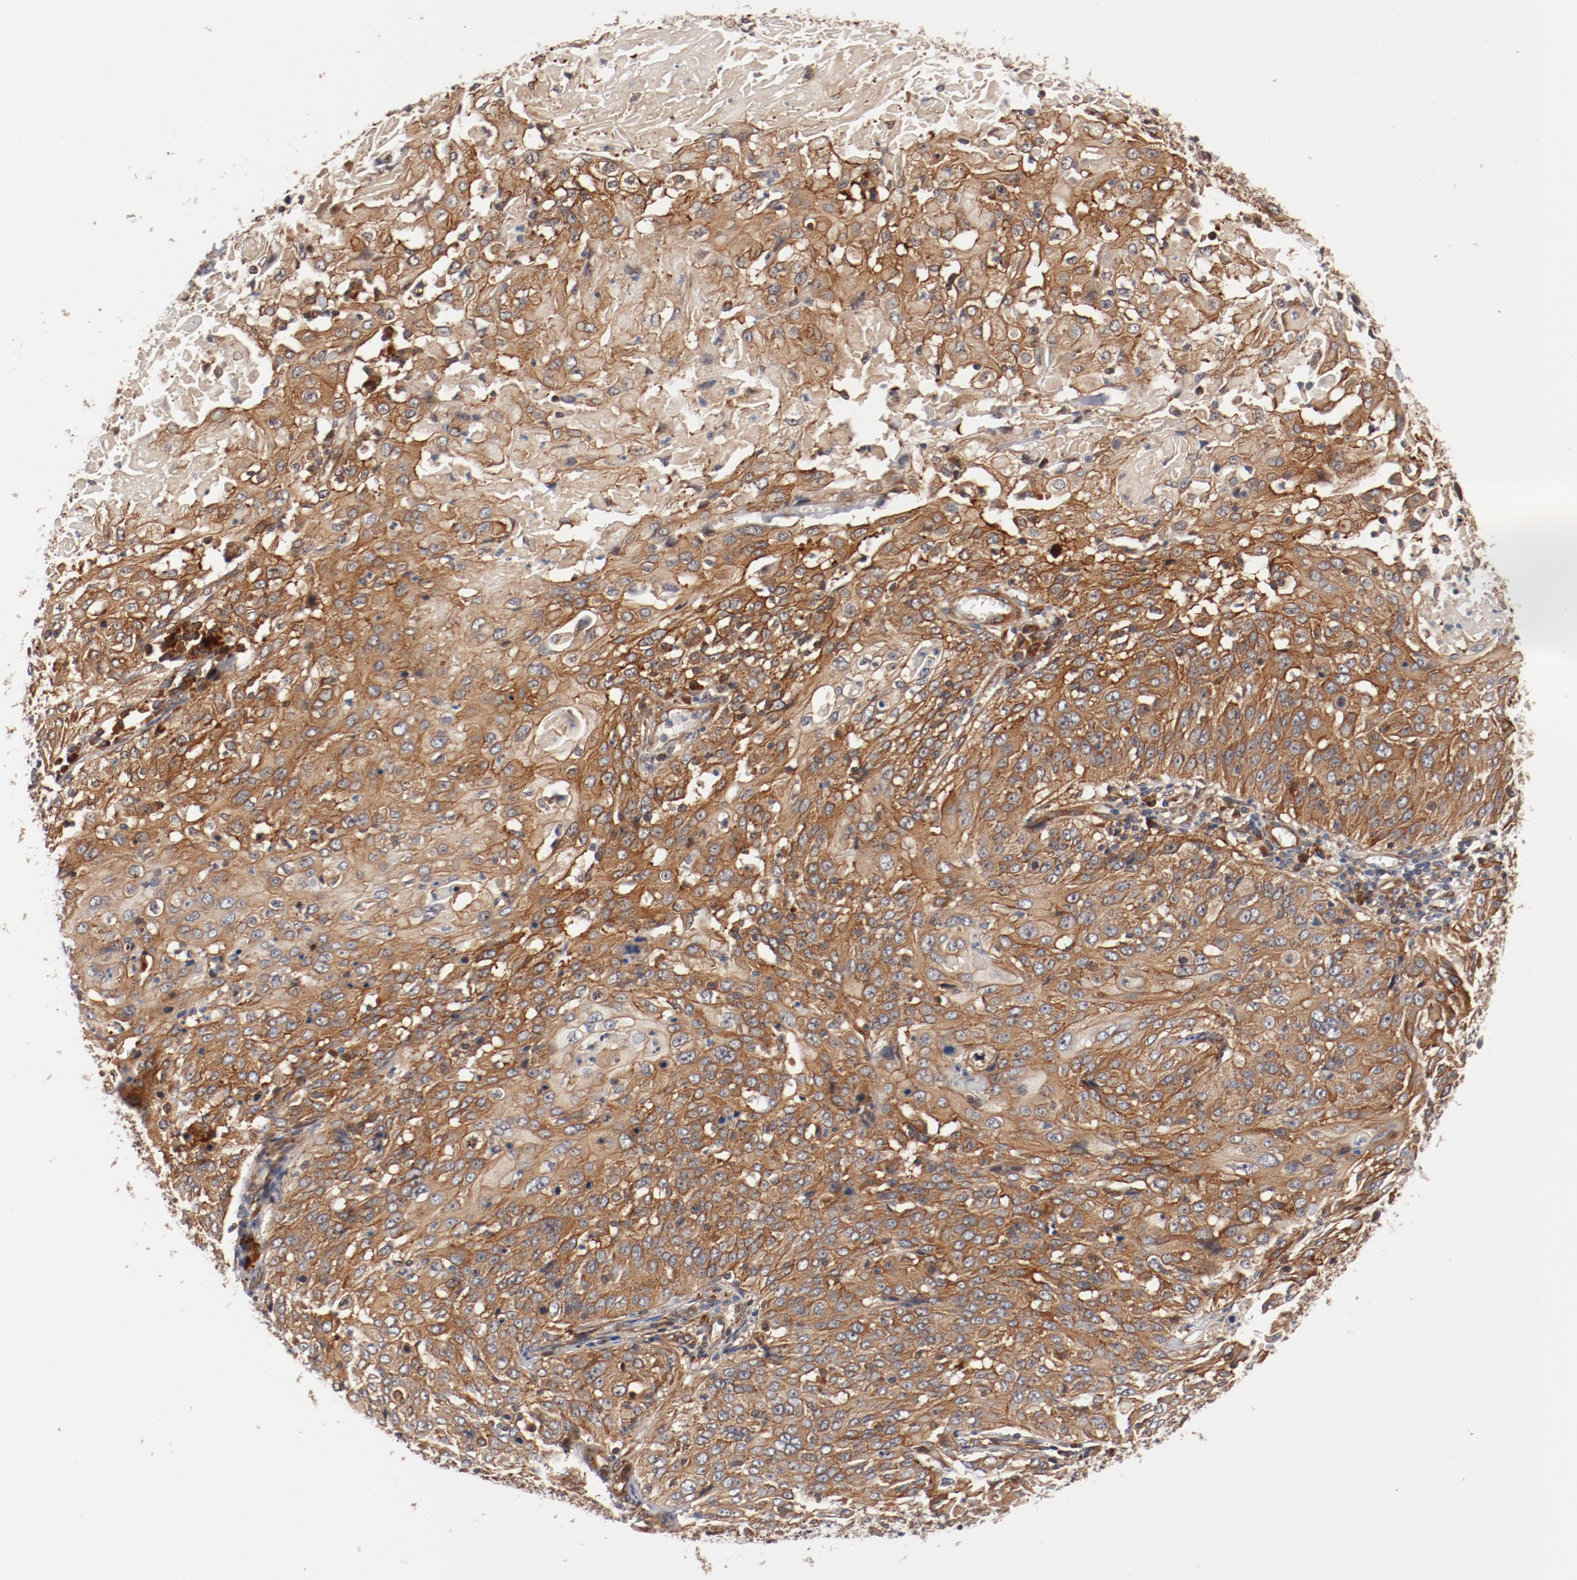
{"staining": {"intensity": "moderate", "quantity": ">75%", "location": "cytoplasmic/membranous"}, "tissue": "cervical cancer", "cell_type": "Tumor cells", "image_type": "cancer", "snomed": [{"axis": "morphology", "description": "Squamous cell carcinoma, NOS"}, {"axis": "topography", "description": "Cervix"}], "caption": "Tumor cells show medium levels of moderate cytoplasmic/membranous staining in approximately >75% of cells in human cervical cancer. The staining was performed using DAB (3,3'-diaminobenzidine), with brown indicating positive protein expression. Nuclei are stained blue with hematoxylin.", "gene": "PITPNM2", "patient": {"sex": "female", "age": 39}}